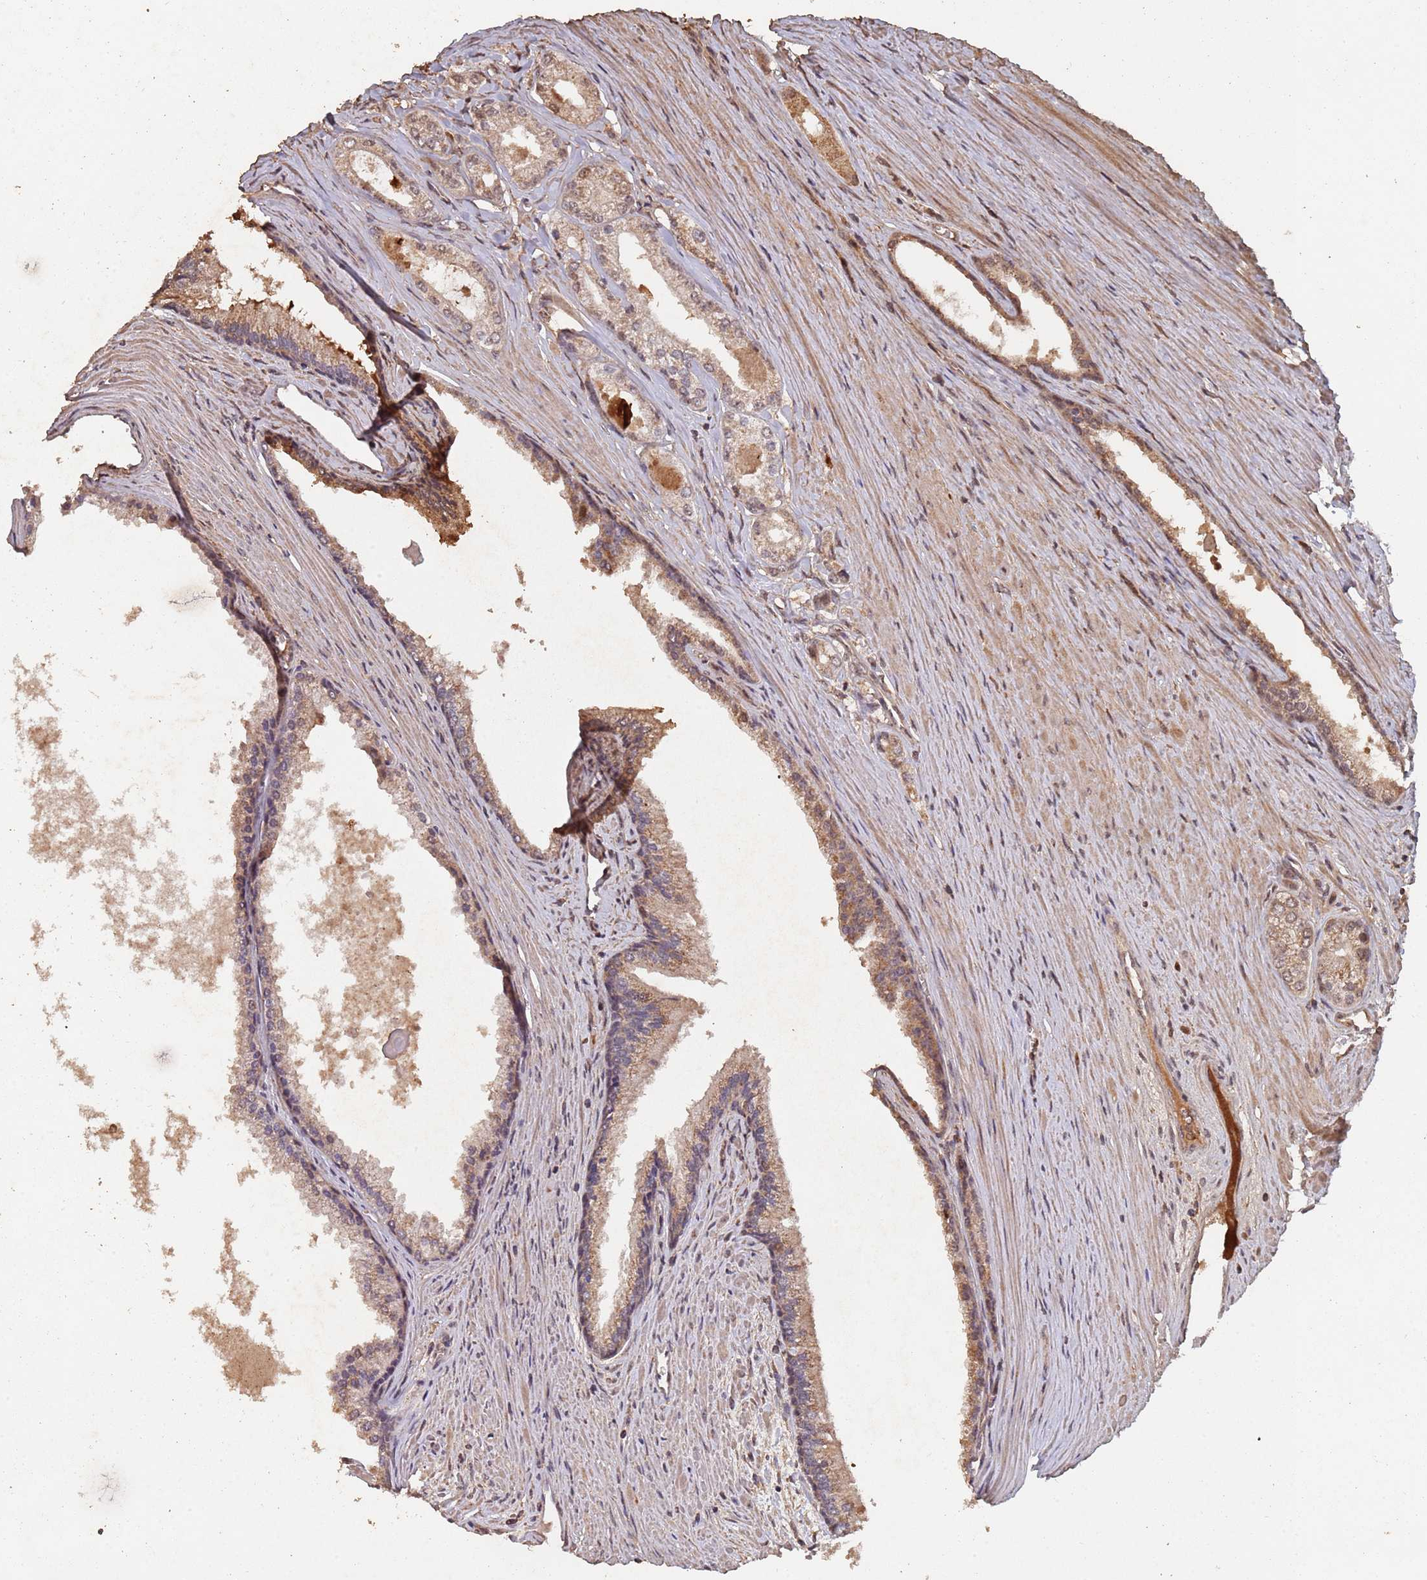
{"staining": {"intensity": "weak", "quantity": ">75%", "location": "cytoplasmic/membranous"}, "tissue": "prostate cancer", "cell_type": "Tumor cells", "image_type": "cancer", "snomed": [{"axis": "morphology", "description": "Adenocarcinoma, High grade"}, {"axis": "topography", "description": "Prostate"}], "caption": "The micrograph displays immunohistochemical staining of prostate cancer. There is weak cytoplasmic/membranous positivity is appreciated in about >75% of tumor cells. (DAB (3,3'-diaminobenzidine) IHC with brightfield microscopy, high magnification).", "gene": "FRAT1", "patient": {"sex": "male", "age": 68}}